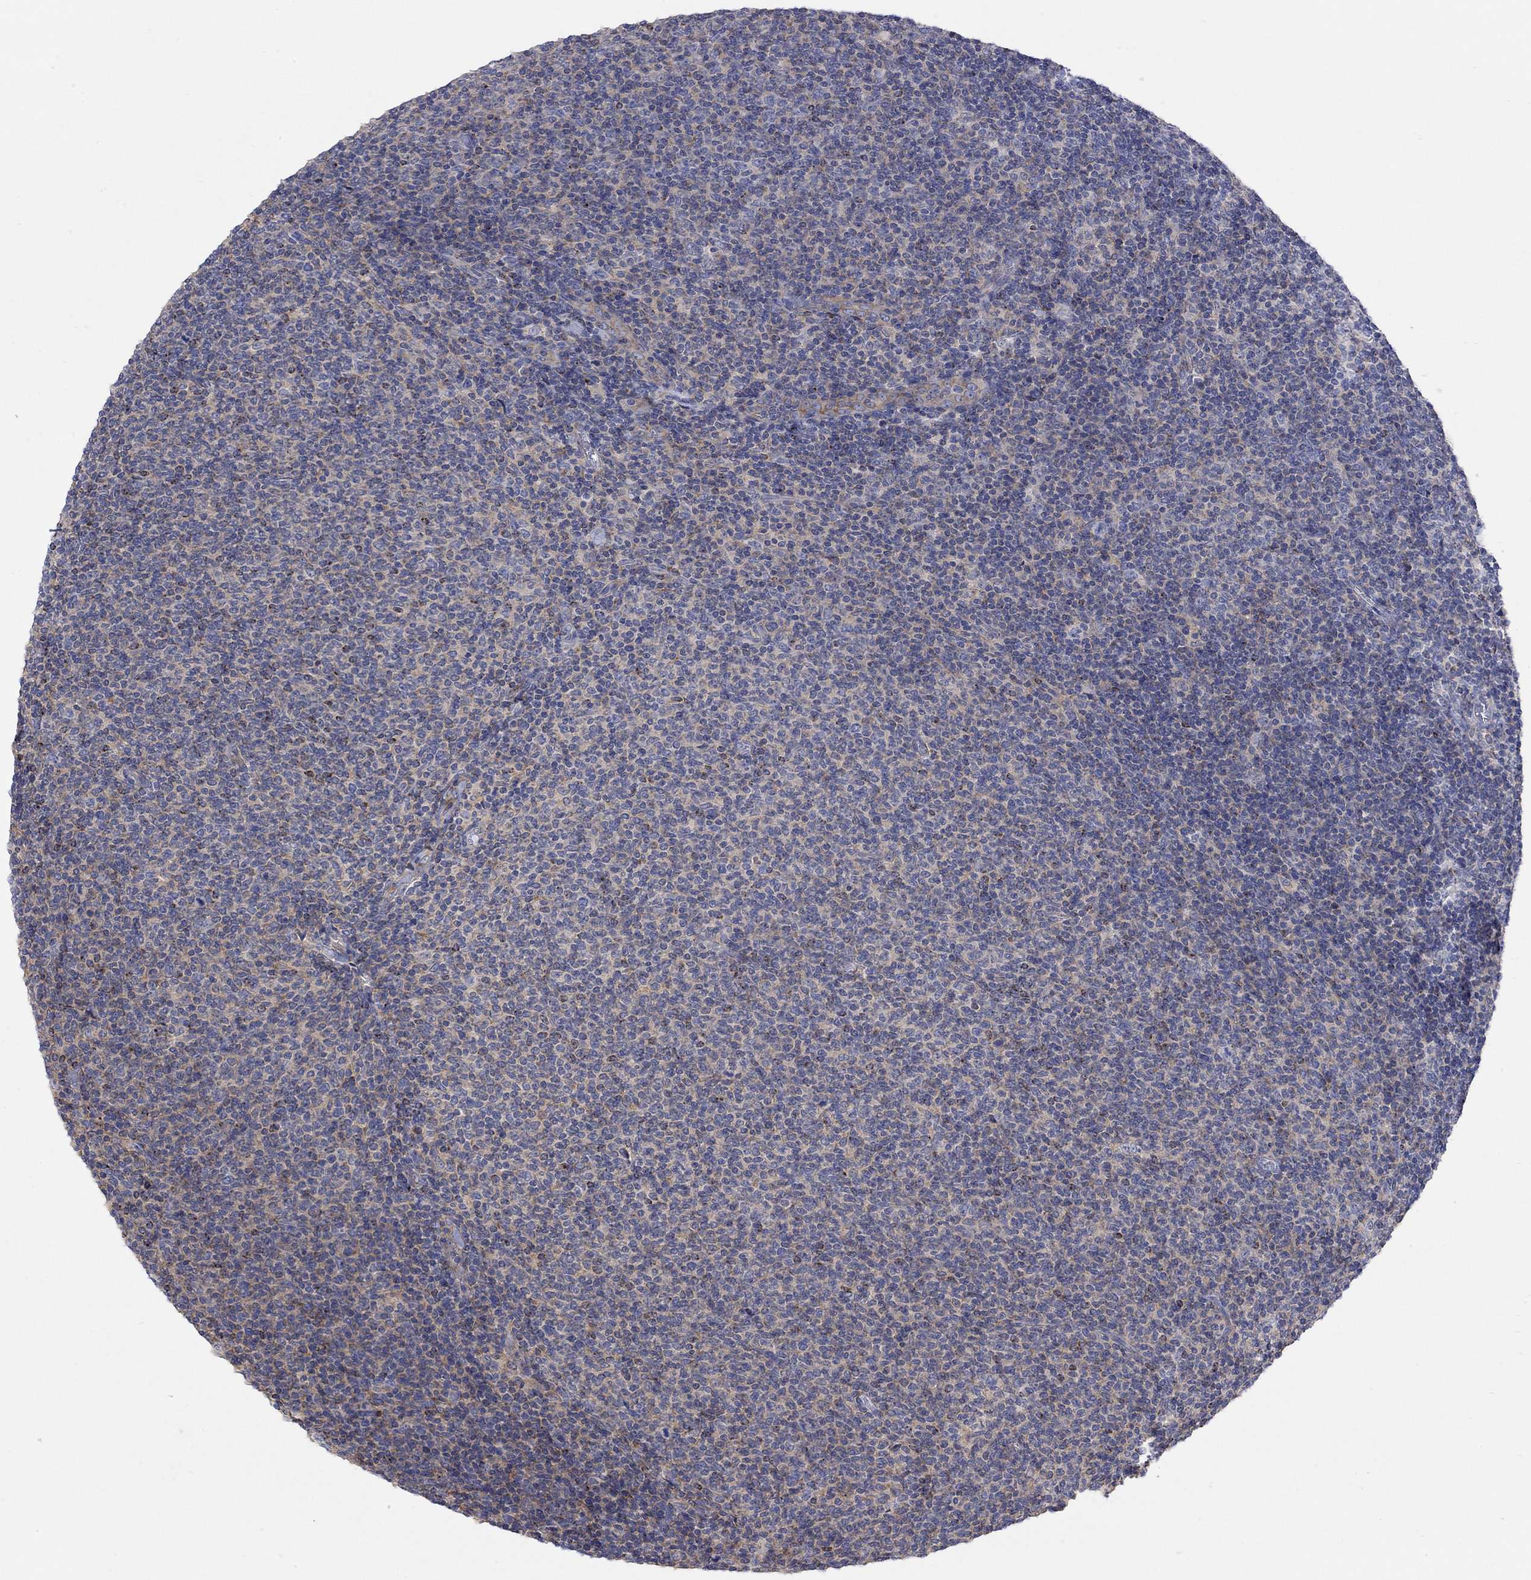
{"staining": {"intensity": "weak", "quantity": "25%-75%", "location": "cytoplasmic/membranous"}, "tissue": "lymphoma", "cell_type": "Tumor cells", "image_type": "cancer", "snomed": [{"axis": "morphology", "description": "Malignant lymphoma, non-Hodgkin's type, Low grade"}, {"axis": "topography", "description": "Lymph node"}], "caption": "Immunohistochemical staining of low-grade malignant lymphoma, non-Hodgkin's type shows low levels of weak cytoplasmic/membranous protein expression in about 25%-75% of tumor cells.", "gene": "TEKT3", "patient": {"sex": "male", "age": 52}}